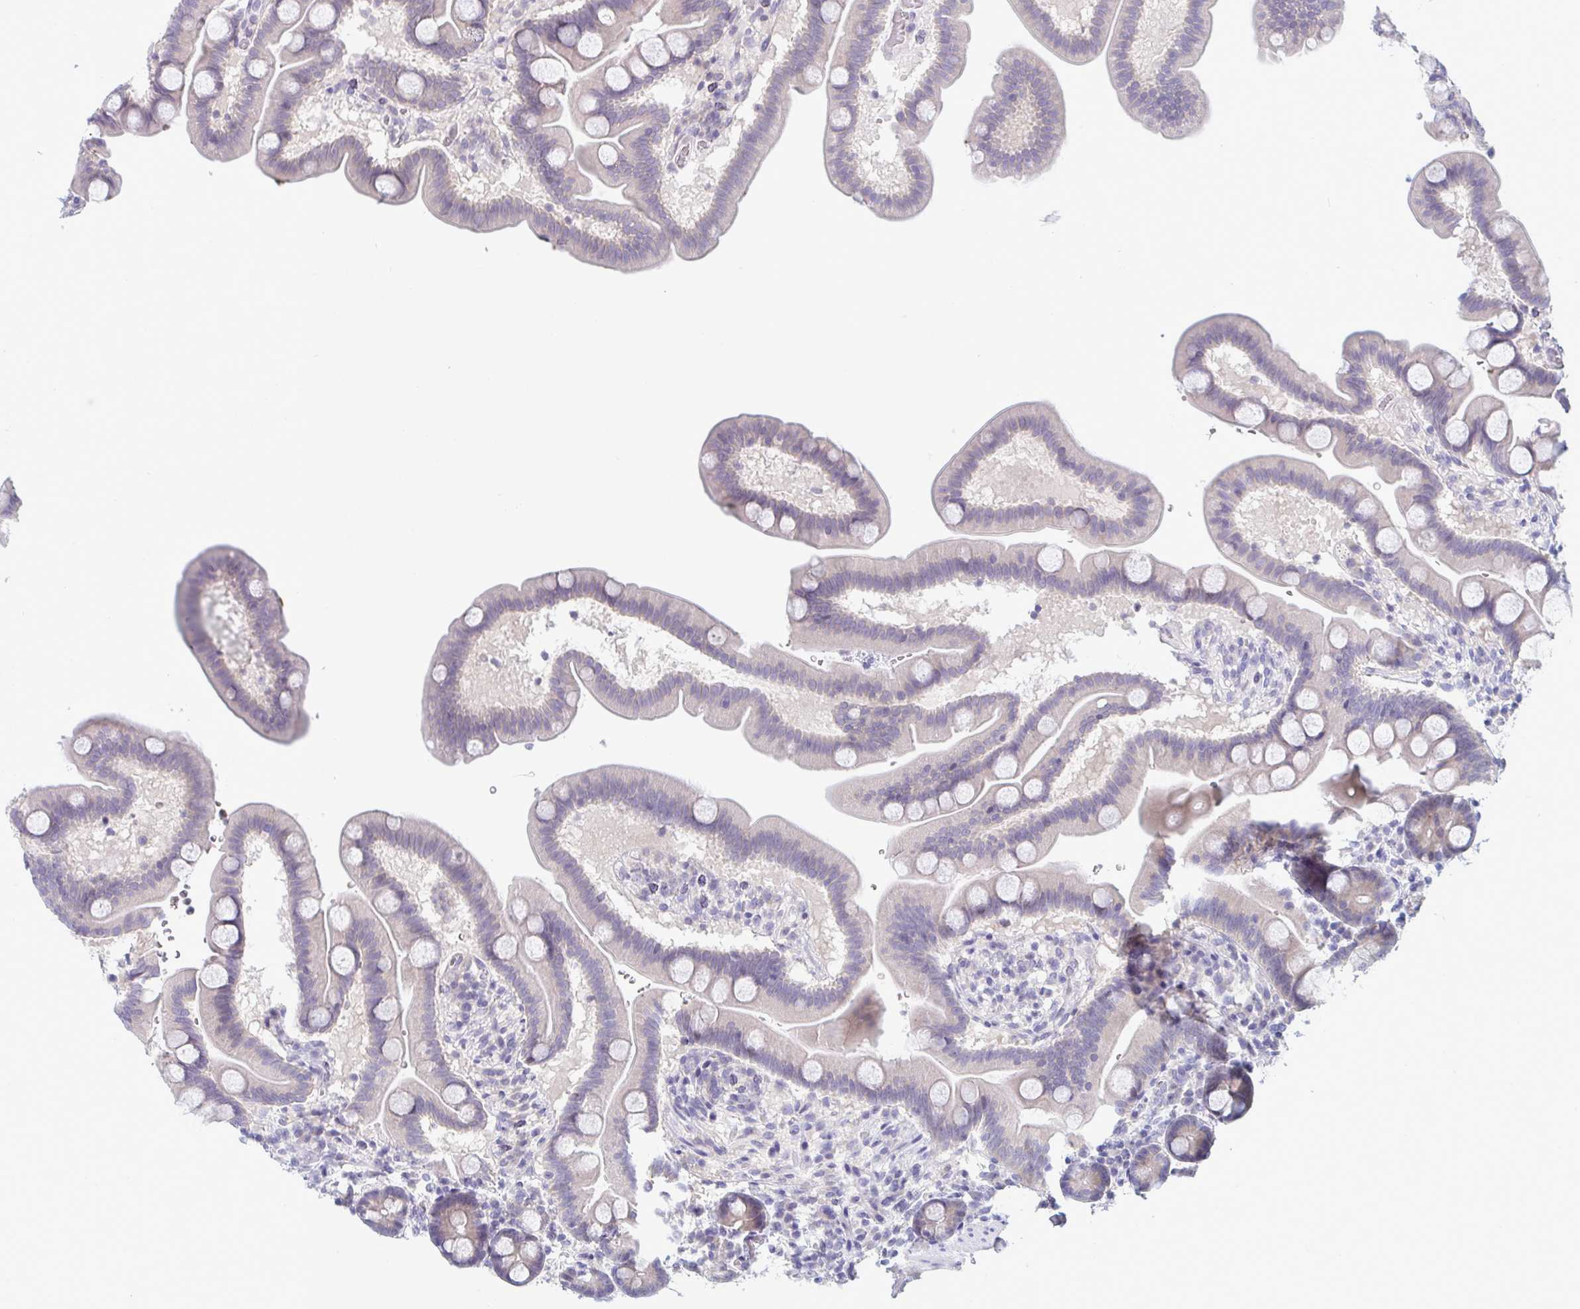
{"staining": {"intensity": "negative", "quantity": "none", "location": "none"}, "tissue": "duodenum", "cell_type": "Glandular cells", "image_type": "normal", "snomed": [{"axis": "morphology", "description": "Normal tissue, NOS"}, {"axis": "topography", "description": "Duodenum"}], "caption": "Immunohistochemistry of unremarkable duodenum exhibits no staining in glandular cells.", "gene": "NAA30", "patient": {"sex": "male", "age": 59}}